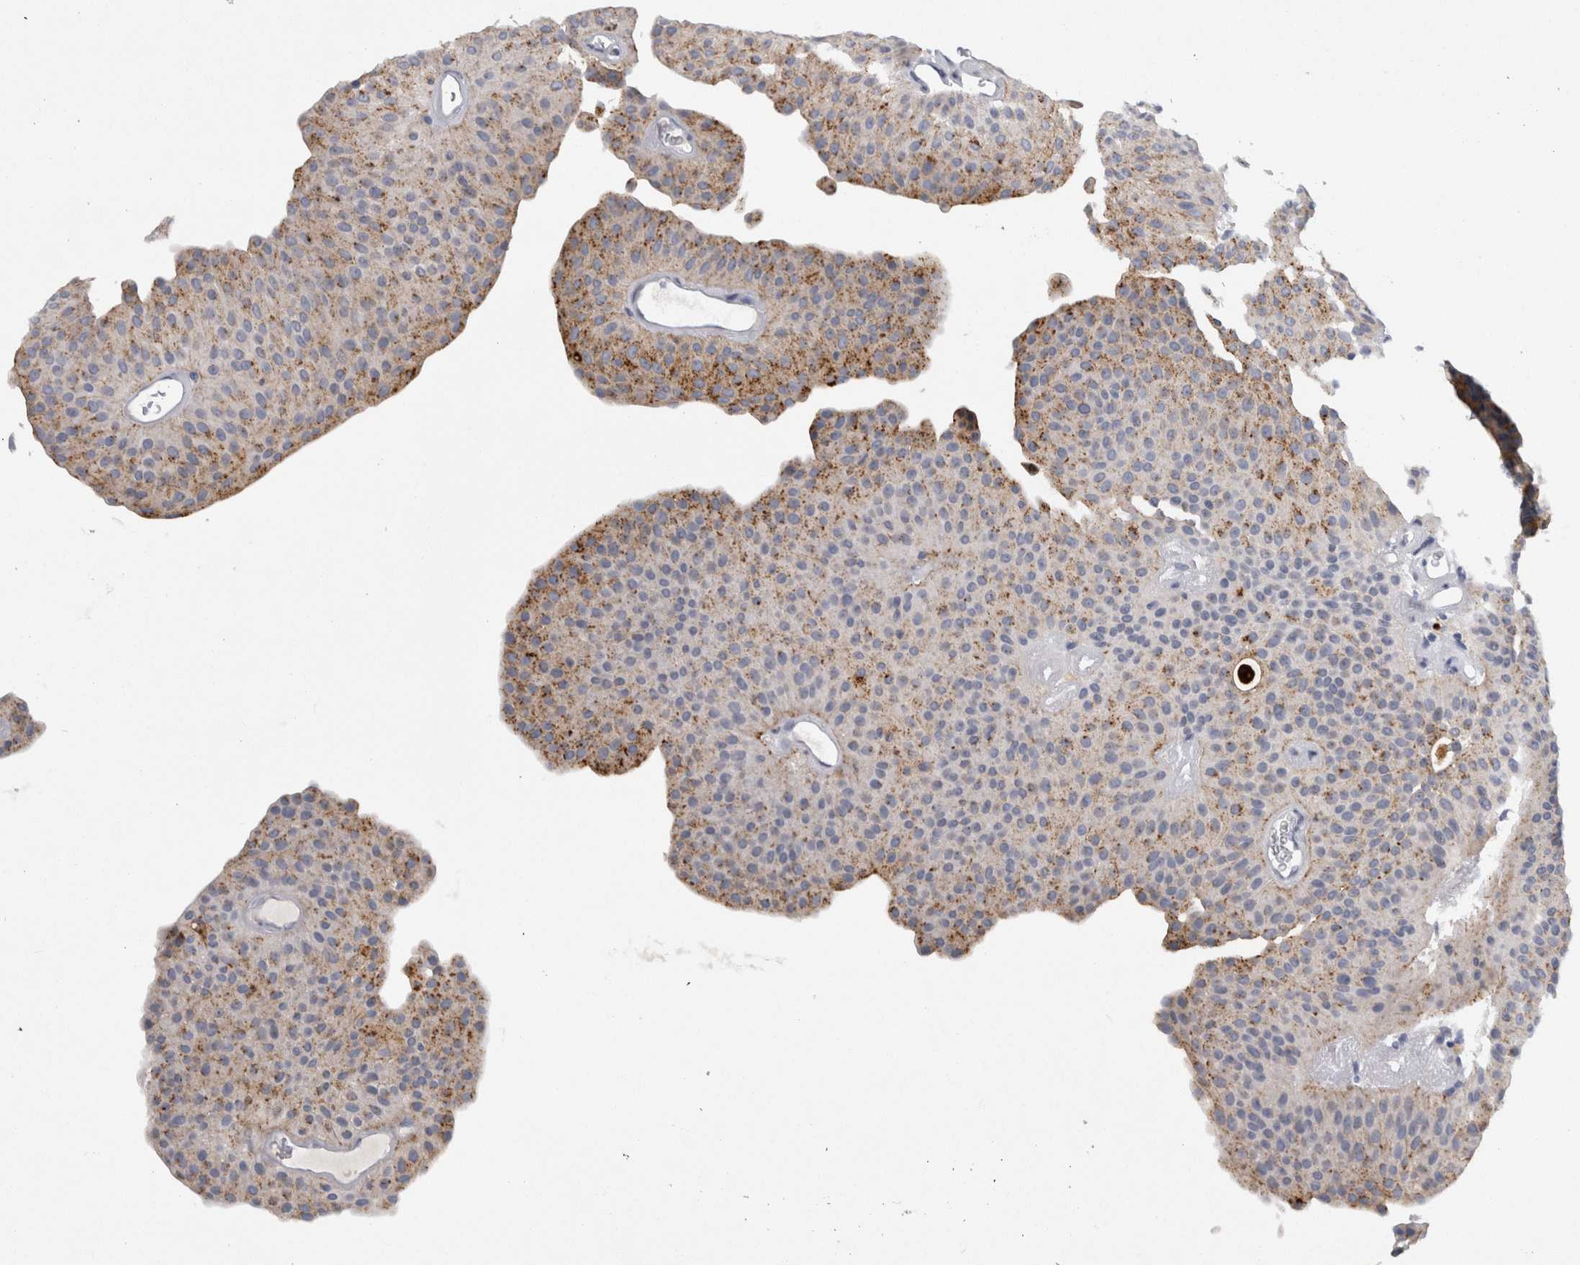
{"staining": {"intensity": "moderate", "quantity": "25%-75%", "location": "cytoplasmic/membranous"}, "tissue": "urothelial cancer", "cell_type": "Tumor cells", "image_type": "cancer", "snomed": [{"axis": "morphology", "description": "Urothelial carcinoma, Low grade"}, {"axis": "topography", "description": "Urinary bladder"}], "caption": "Protein staining of low-grade urothelial carcinoma tissue shows moderate cytoplasmic/membranous staining in about 25%-75% of tumor cells. Nuclei are stained in blue.", "gene": "CD63", "patient": {"sex": "female", "age": 60}}